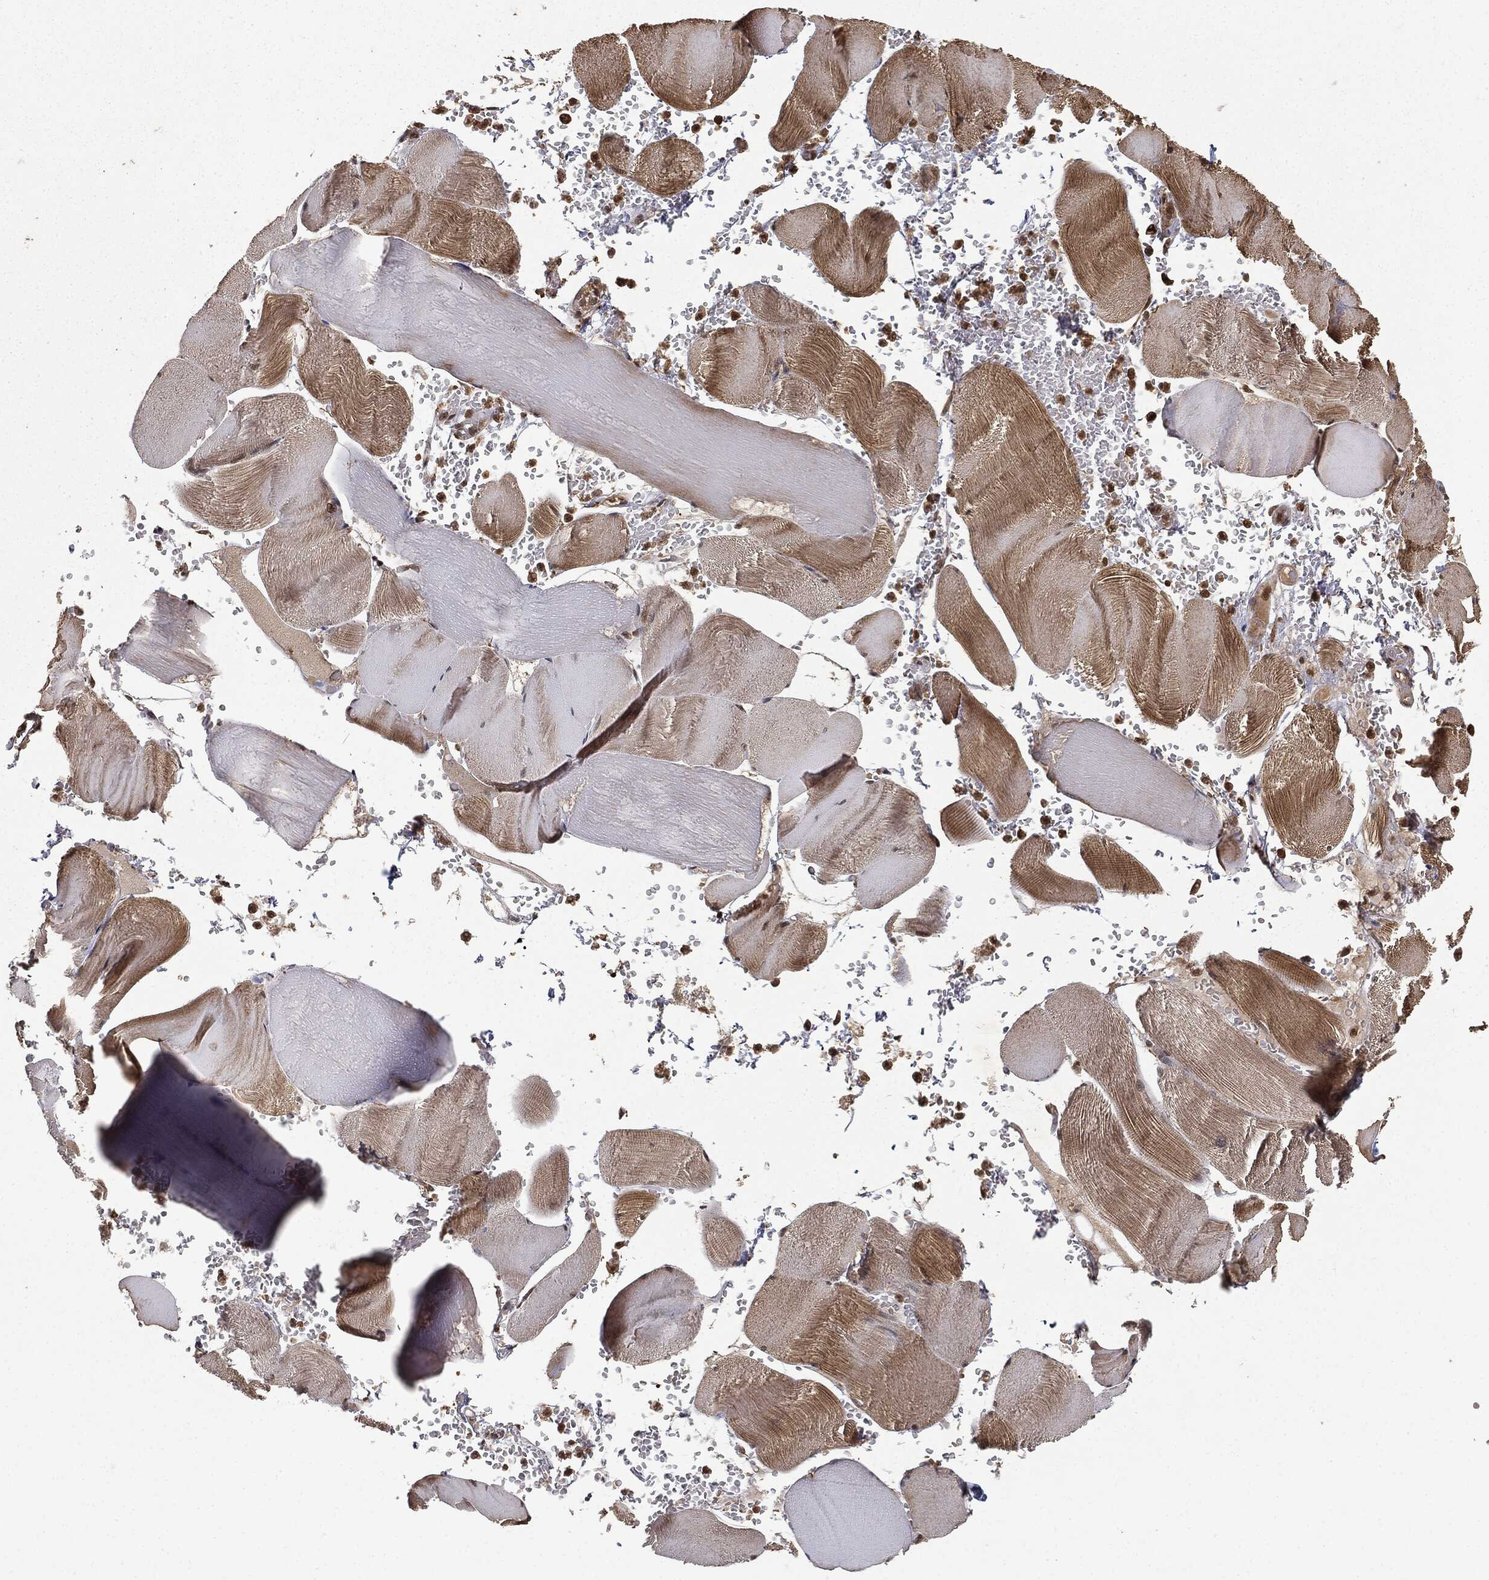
{"staining": {"intensity": "moderate", "quantity": "25%-75%", "location": "cytoplasmic/membranous"}, "tissue": "skeletal muscle", "cell_type": "Myocytes", "image_type": "normal", "snomed": [{"axis": "morphology", "description": "Normal tissue, NOS"}, {"axis": "topography", "description": "Skeletal muscle"}], "caption": "A medium amount of moderate cytoplasmic/membranous expression is present in approximately 25%-75% of myocytes in benign skeletal muscle. (IHC, brightfield microscopy, high magnification).", "gene": "ZNHIT6", "patient": {"sex": "male", "age": 56}}